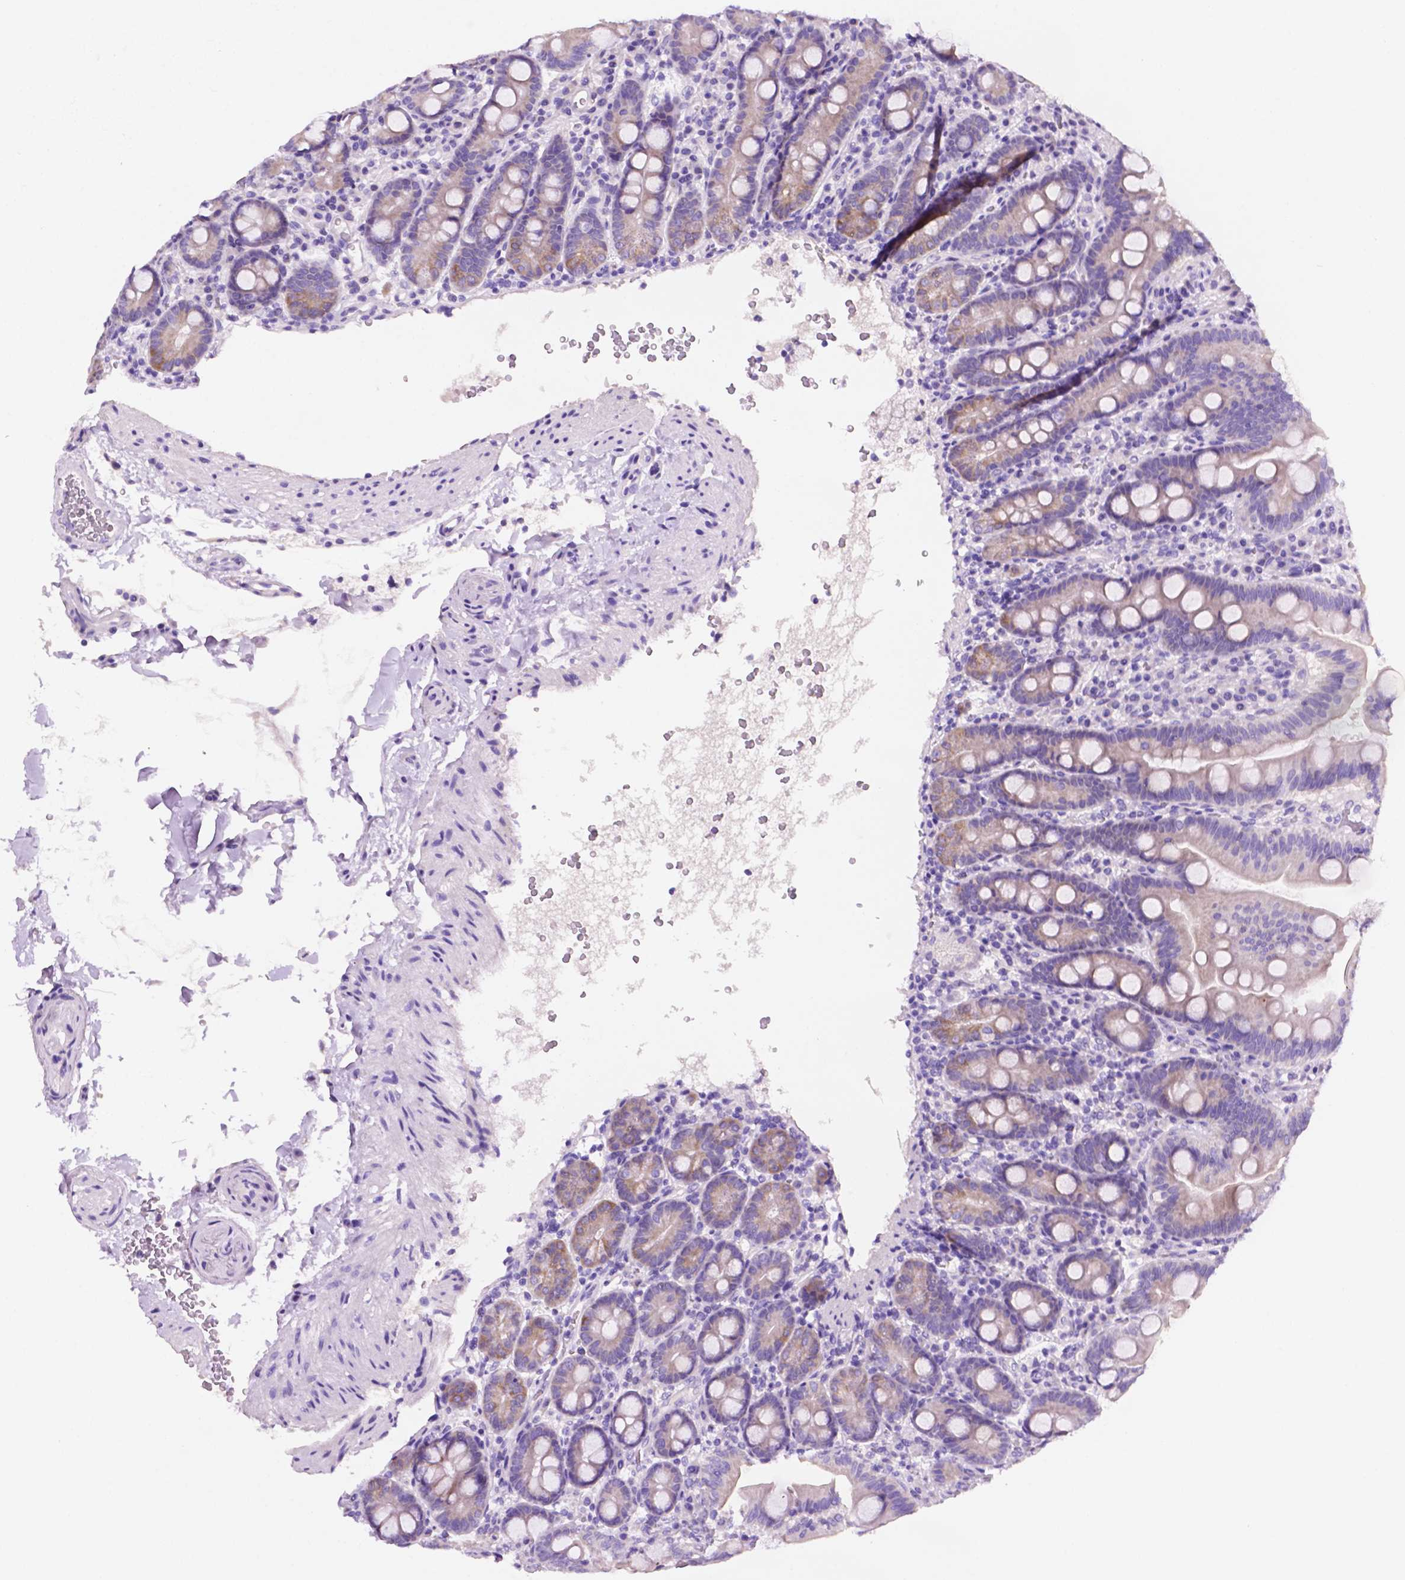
{"staining": {"intensity": "moderate", "quantity": "<25%", "location": "cytoplasmic/membranous"}, "tissue": "duodenum", "cell_type": "Glandular cells", "image_type": "normal", "snomed": [{"axis": "morphology", "description": "Normal tissue, NOS"}, {"axis": "topography", "description": "Duodenum"}], "caption": "Protein analysis of benign duodenum demonstrates moderate cytoplasmic/membranous positivity in about <25% of glandular cells. (Brightfield microscopy of DAB IHC at high magnification).", "gene": "CEACAM7", "patient": {"sex": "male", "age": 59}}